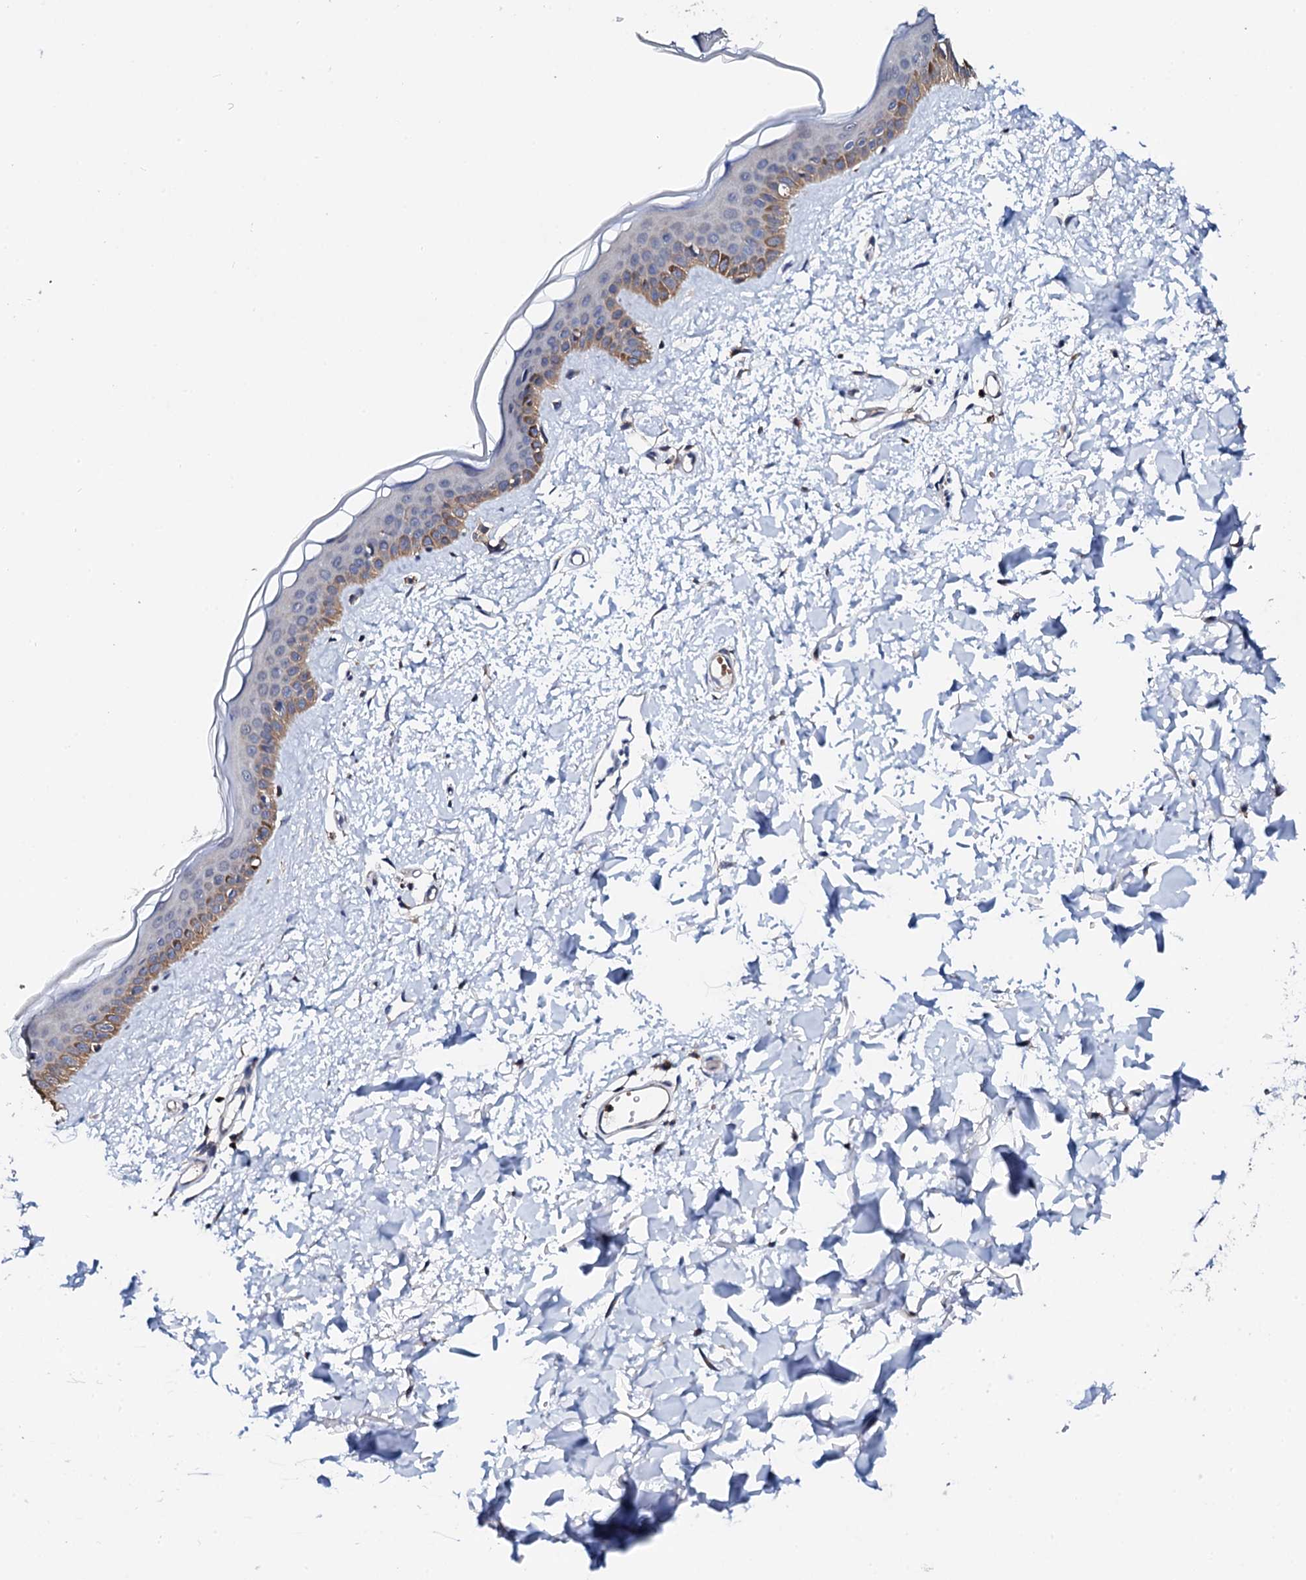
{"staining": {"intensity": "negative", "quantity": "none", "location": "none"}, "tissue": "skin", "cell_type": "Fibroblasts", "image_type": "normal", "snomed": [{"axis": "morphology", "description": "Normal tissue, NOS"}, {"axis": "topography", "description": "Skin"}], "caption": "DAB (3,3'-diaminobenzidine) immunohistochemical staining of benign human skin exhibits no significant positivity in fibroblasts.", "gene": "COG4", "patient": {"sex": "female", "age": 58}}